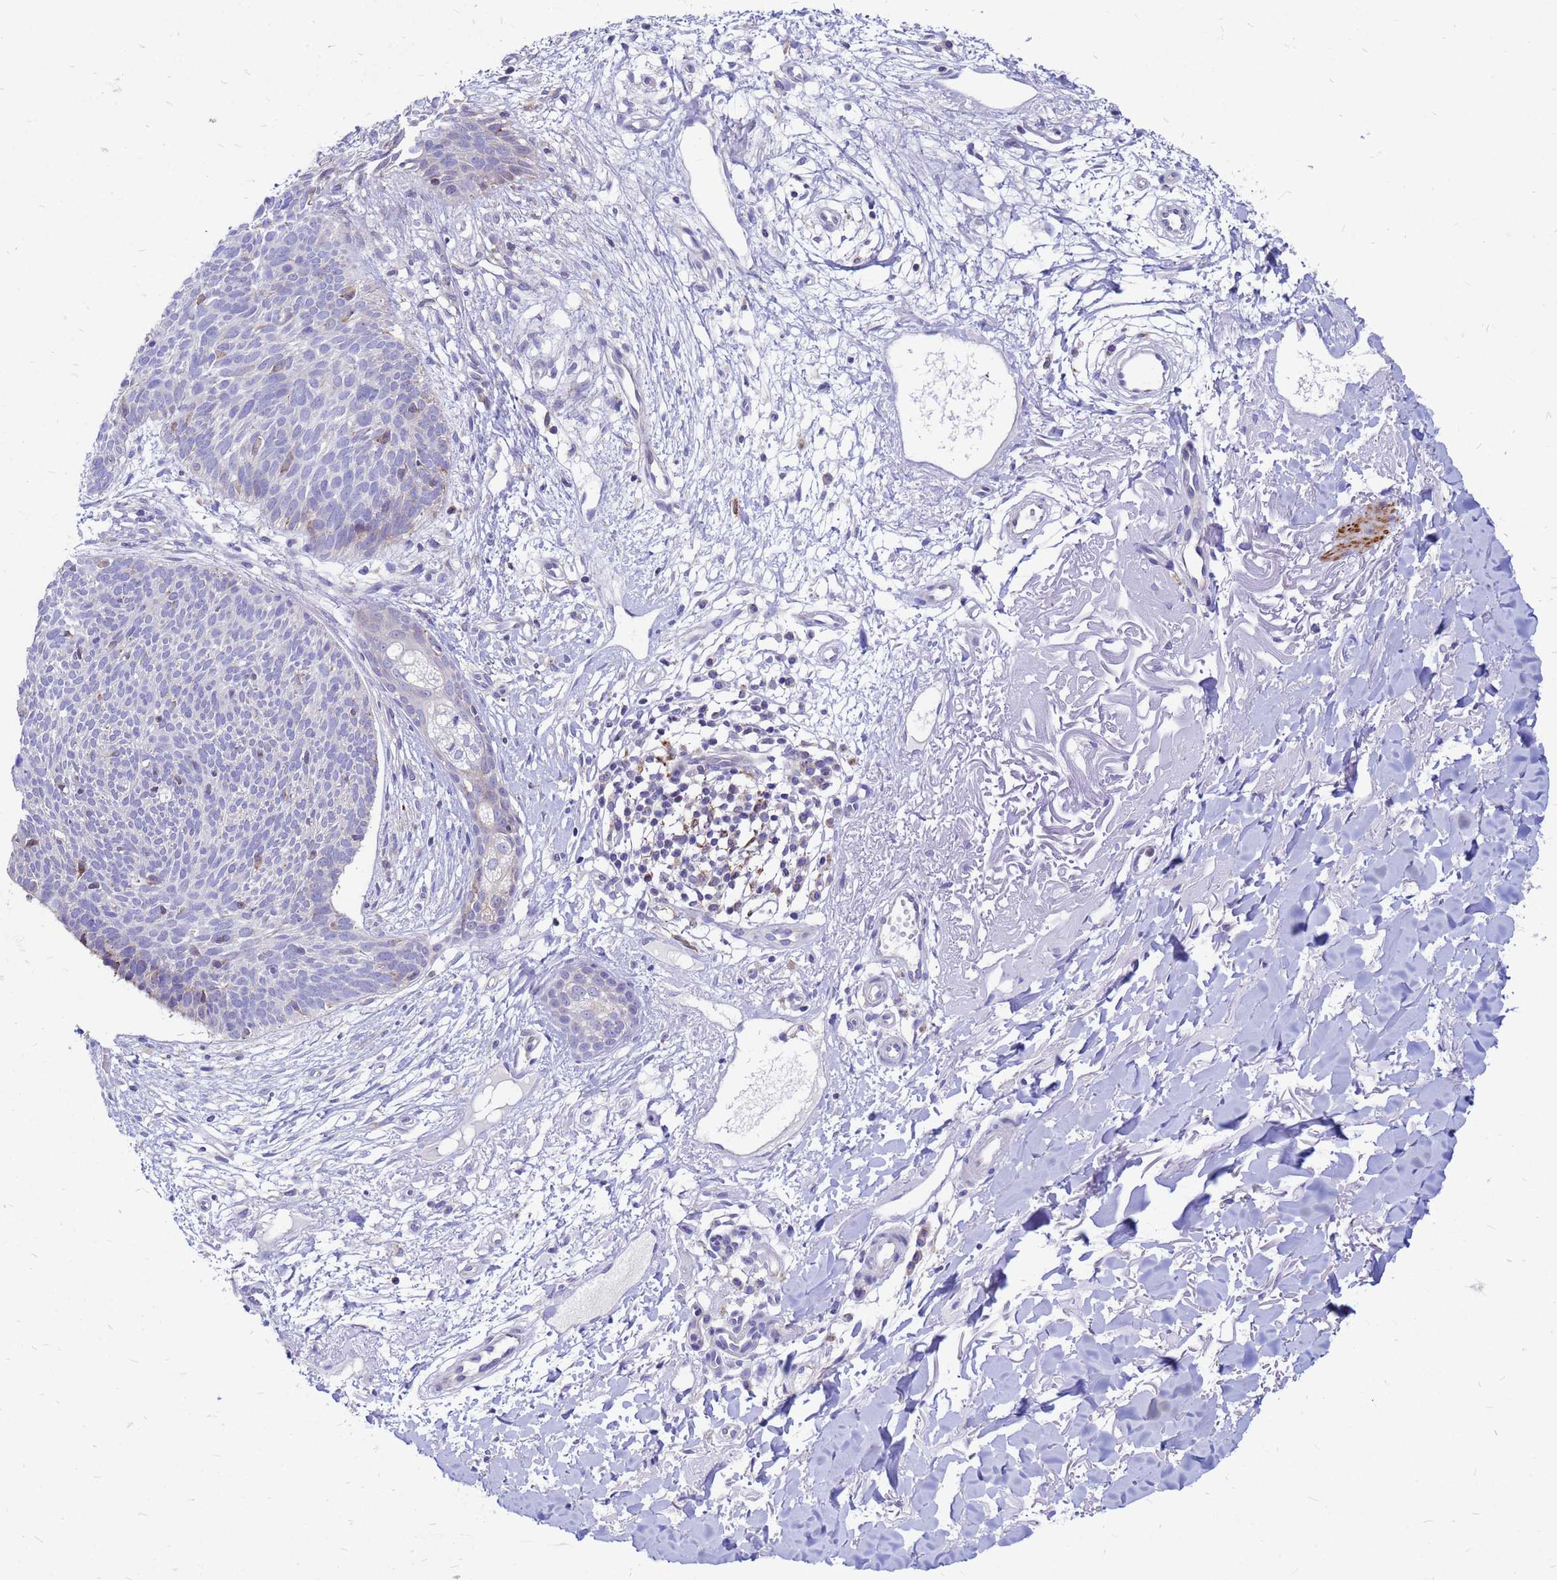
{"staining": {"intensity": "negative", "quantity": "none", "location": "none"}, "tissue": "skin cancer", "cell_type": "Tumor cells", "image_type": "cancer", "snomed": [{"axis": "morphology", "description": "Basal cell carcinoma"}, {"axis": "topography", "description": "Skin"}], "caption": "Skin basal cell carcinoma was stained to show a protein in brown. There is no significant positivity in tumor cells.", "gene": "FHIP1A", "patient": {"sex": "male", "age": 84}}